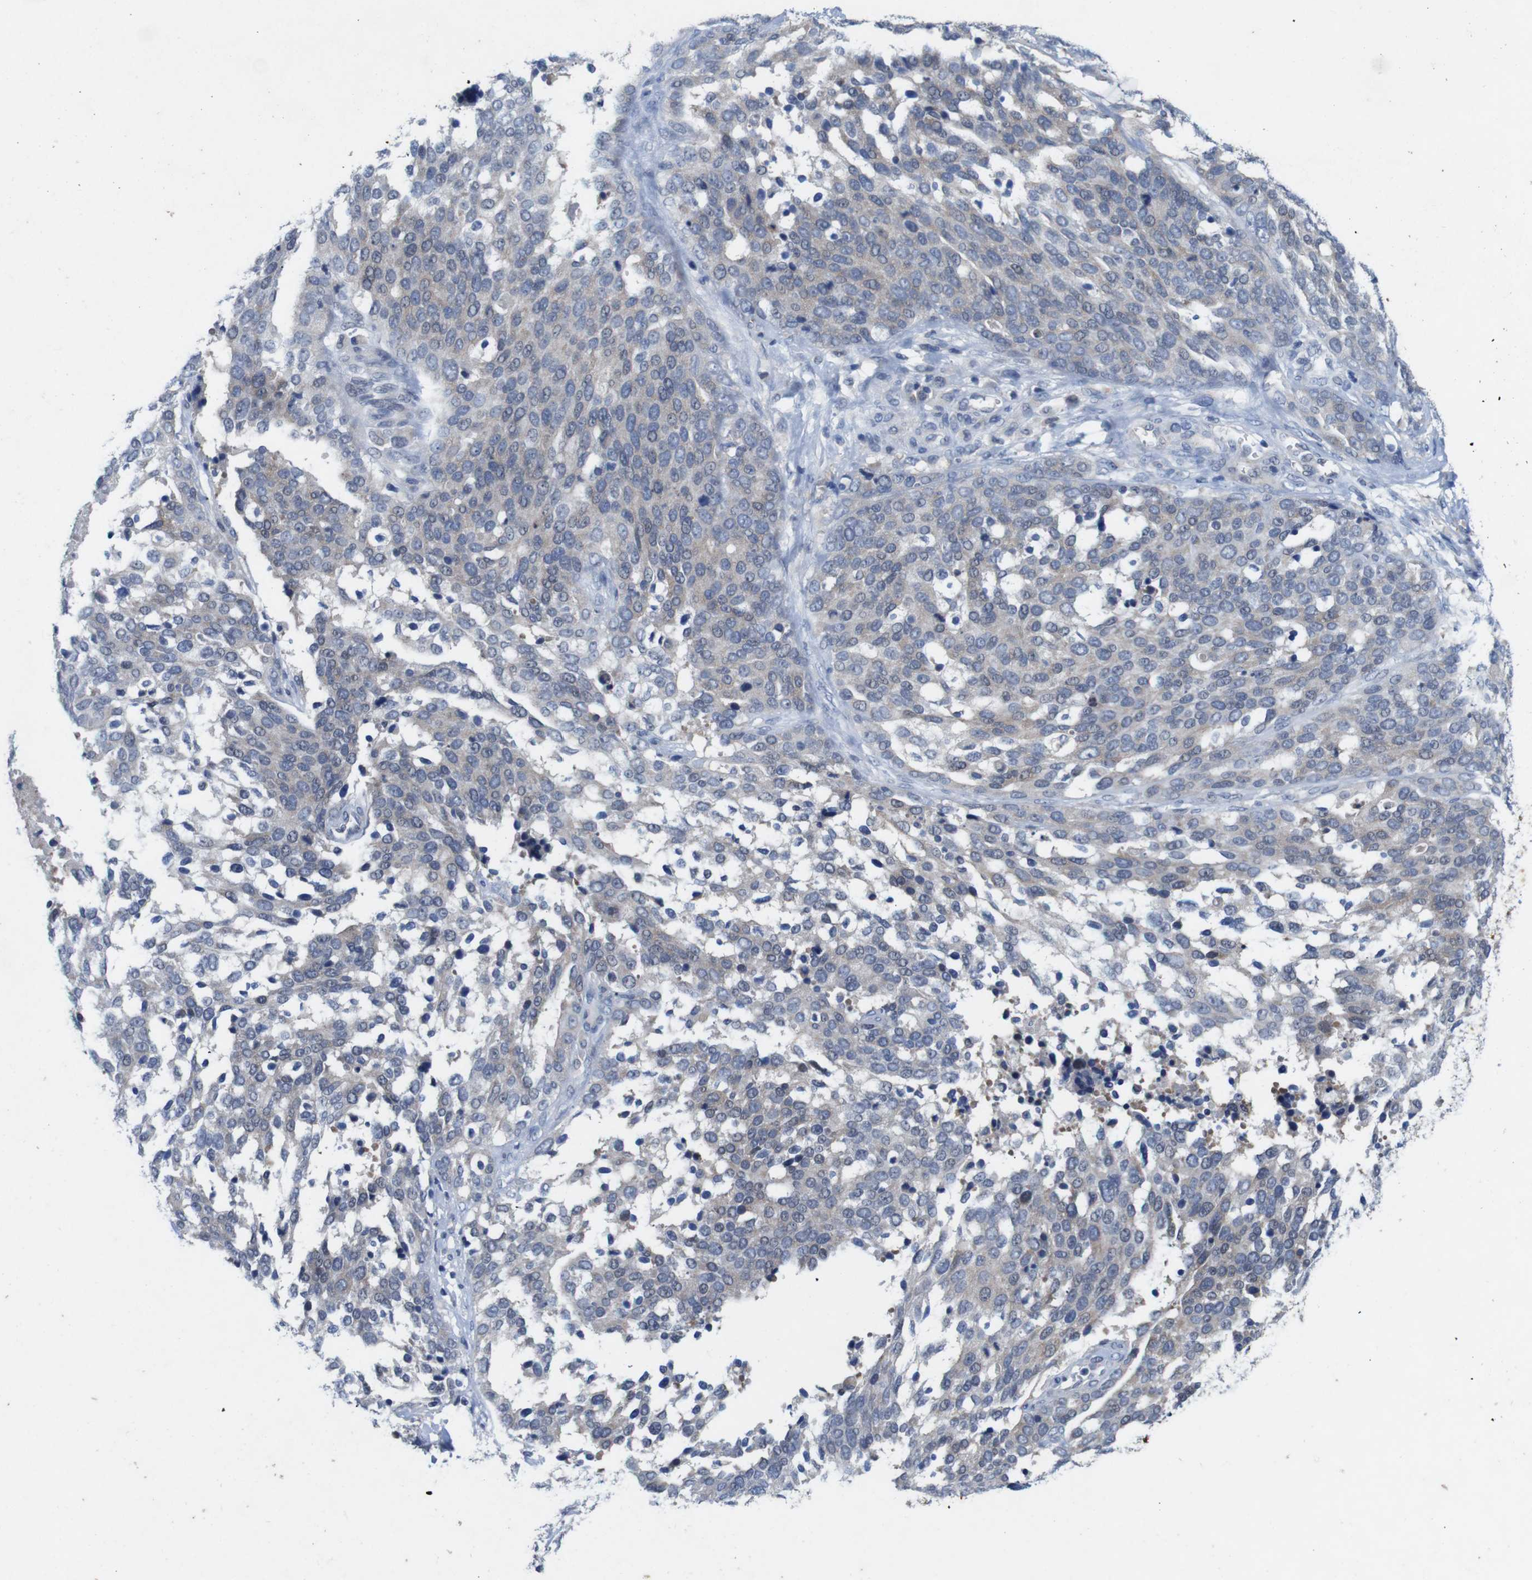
{"staining": {"intensity": "weak", "quantity": "<25%", "location": "cytoplasmic/membranous"}, "tissue": "ovarian cancer", "cell_type": "Tumor cells", "image_type": "cancer", "snomed": [{"axis": "morphology", "description": "Cystadenocarcinoma, serous, NOS"}, {"axis": "topography", "description": "Ovary"}], "caption": "Immunohistochemistry (IHC) of human ovarian cancer (serous cystadenocarcinoma) displays no positivity in tumor cells.", "gene": "C1RL", "patient": {"sex": "female", "age": 44}}